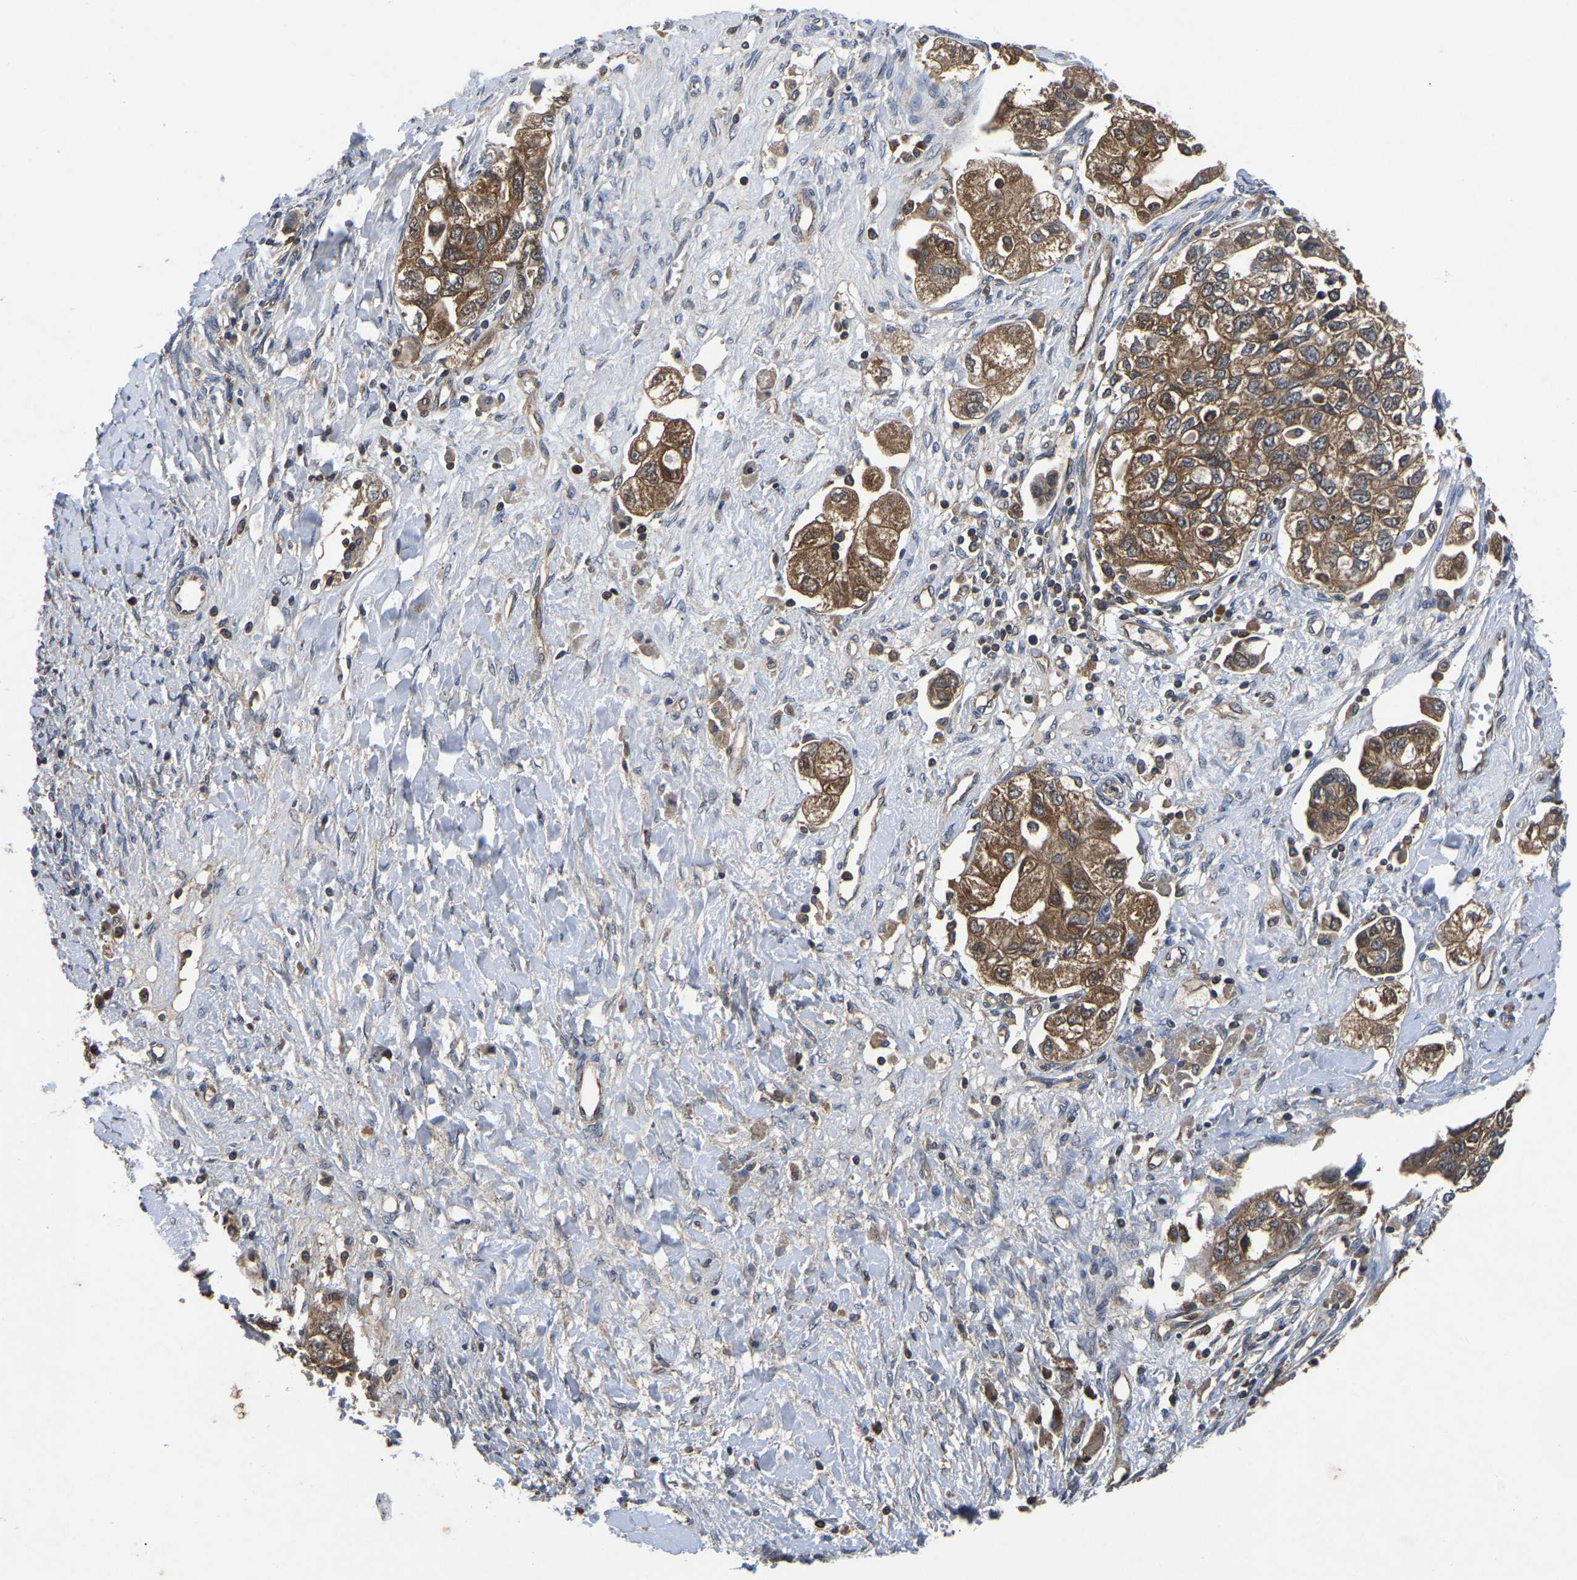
{"staining": {"intensity": "moderate", "quantity": ">75%", "location": "cytoplasmic/membranous"}, "tissue": "ovarian cancer", "cell_type": "Tumor cells", "image_type": "cancer", "snomed": [{"axis": "morphology", "description": "Carcinoma, NOS"}, {"axis": "morphology", "description": "Cystadenocarcinoma, serous, NOS"}, {"axis": "topography", "description": "Ovary"}], "caption": "DAB (3,3'-diaminobenzidine) immunohistochemical staining of ovarian carcinoma displays moderate cytoplasmic/membranous protein staining in about >75% of tumor cells.", "gene": "FGD5", "patient": {"sex": "female", "age": 69}}